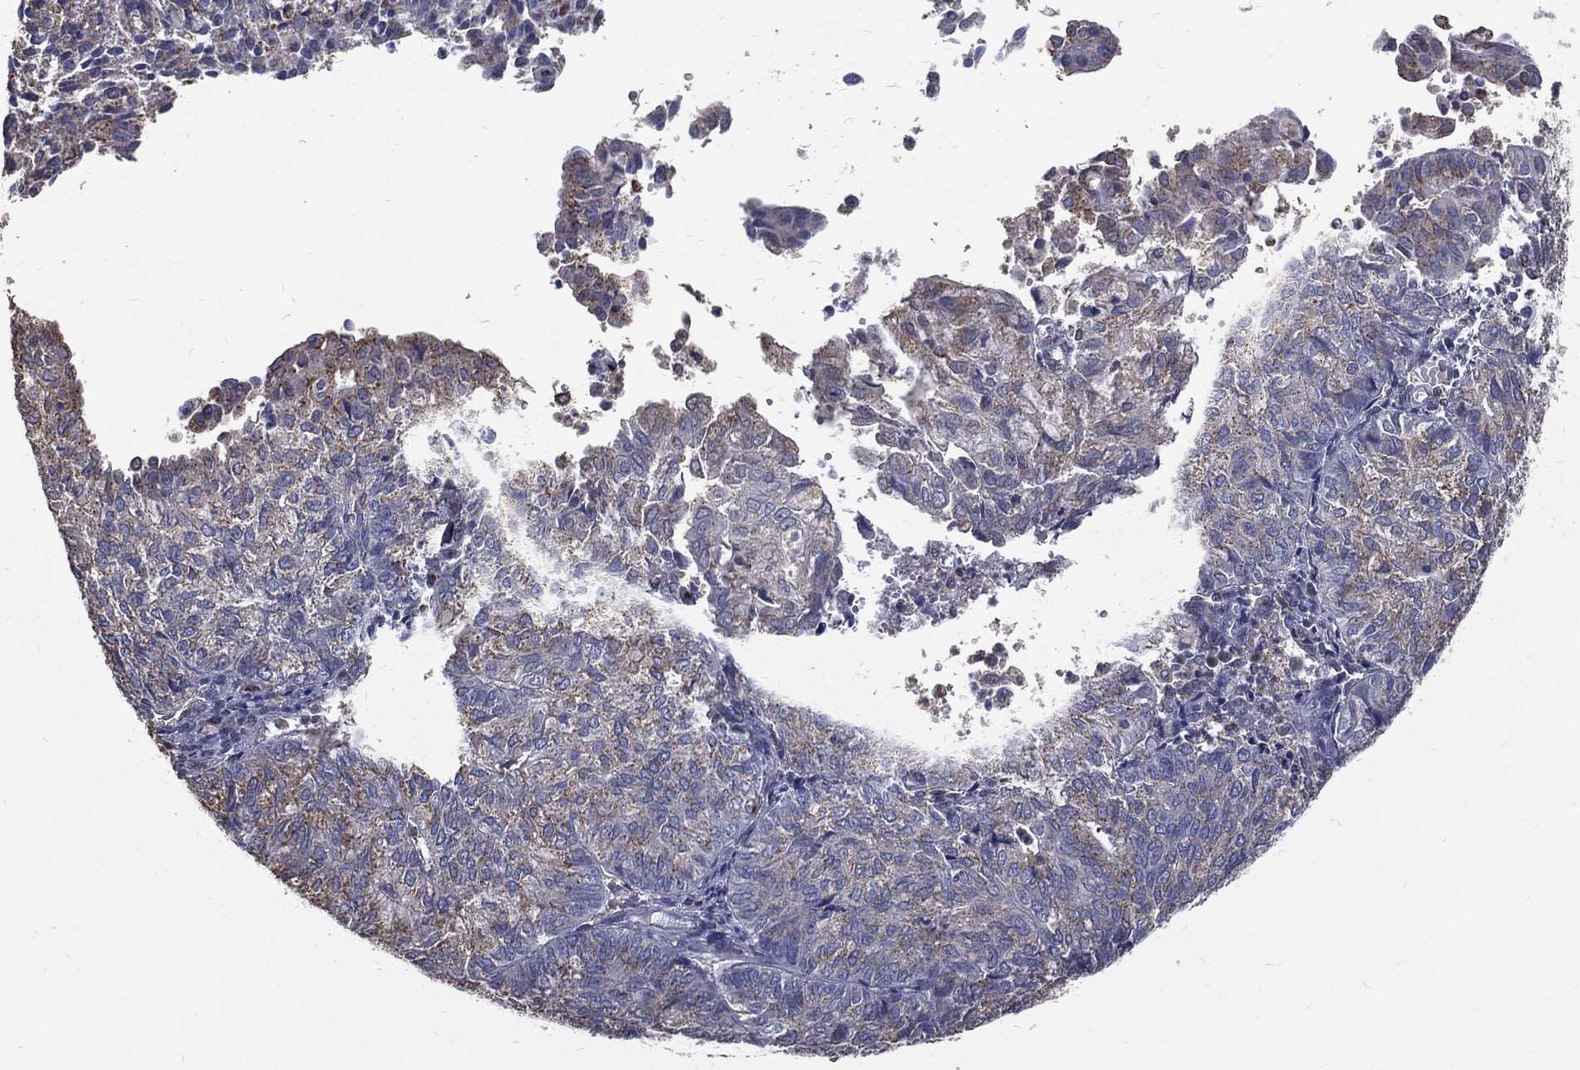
{"staining": {"intensity": "strong", "quantity": ">75%", "location": "cytoplasmic/membranous"}, "tissue": "endometrial cancer", "cell_type": "Tumor cells", "image_type": "cancer", "snomed": [{"axis": "morphology", "description": "Adenocarcinoma, NOS"}, {"axis": "topography", "description": "Endometrium"}], "caption": "Approximately >75% of tumor cells in human endometrial cancer (adenocarcinoma) display strong cytoplasmic/membranous protein staining as visualized by brown immunohistochemical staining.", "gene": "GPR183", "patient": {"sex": "female", "age": 82}}